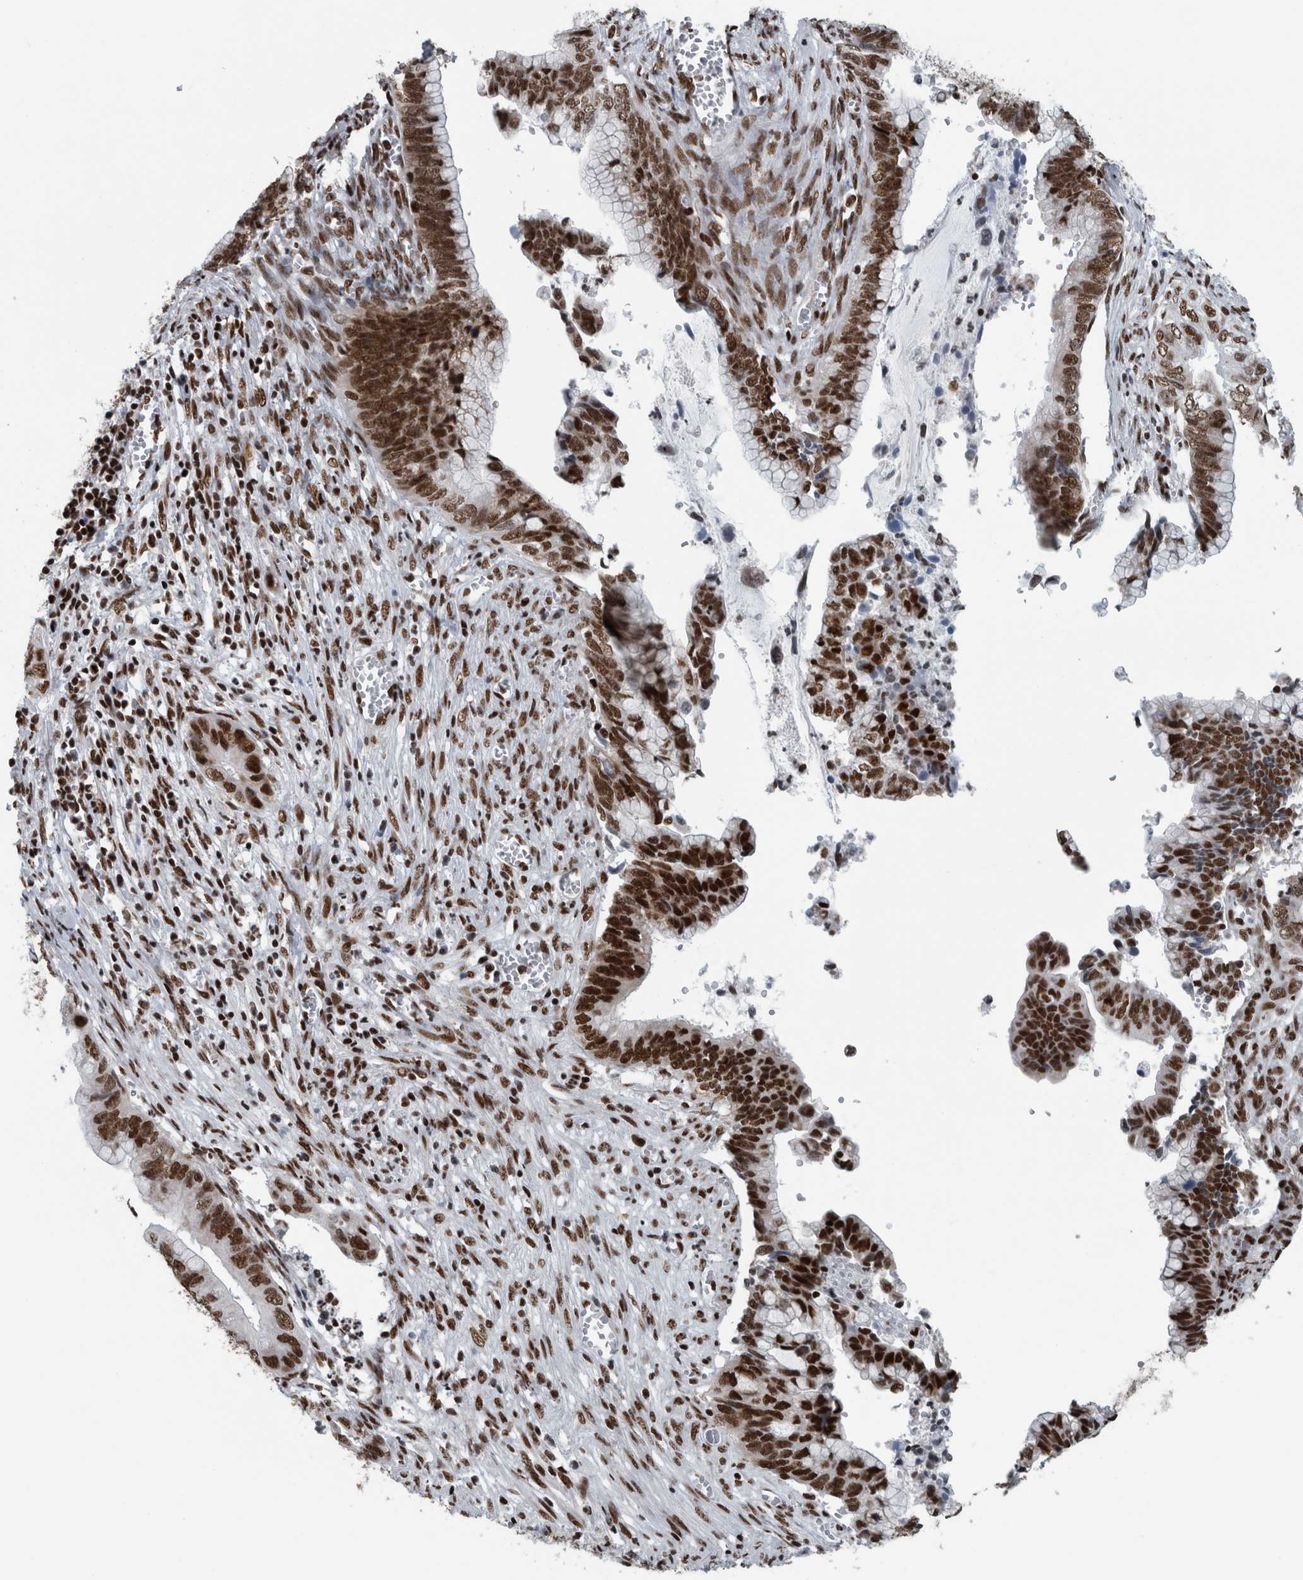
{"staining": {"intensity": "strong", "quantity": ">75%", "location": "nuclear"}, "tissue": "cervical cancer", "cell_type": "Tumor cells", "image_type": "cancer", "snomed": [{"axis": "morphology", "description": "Adenocarcinoma, NOS"}, {"axis": "topography", "description": "Cervix"}], "caption": "Cervical cancer stained with a protein marker shows strong staining in tumor cells.", "gene": "DNMT3A", "patient": {"sex": "female", "age": 44}}